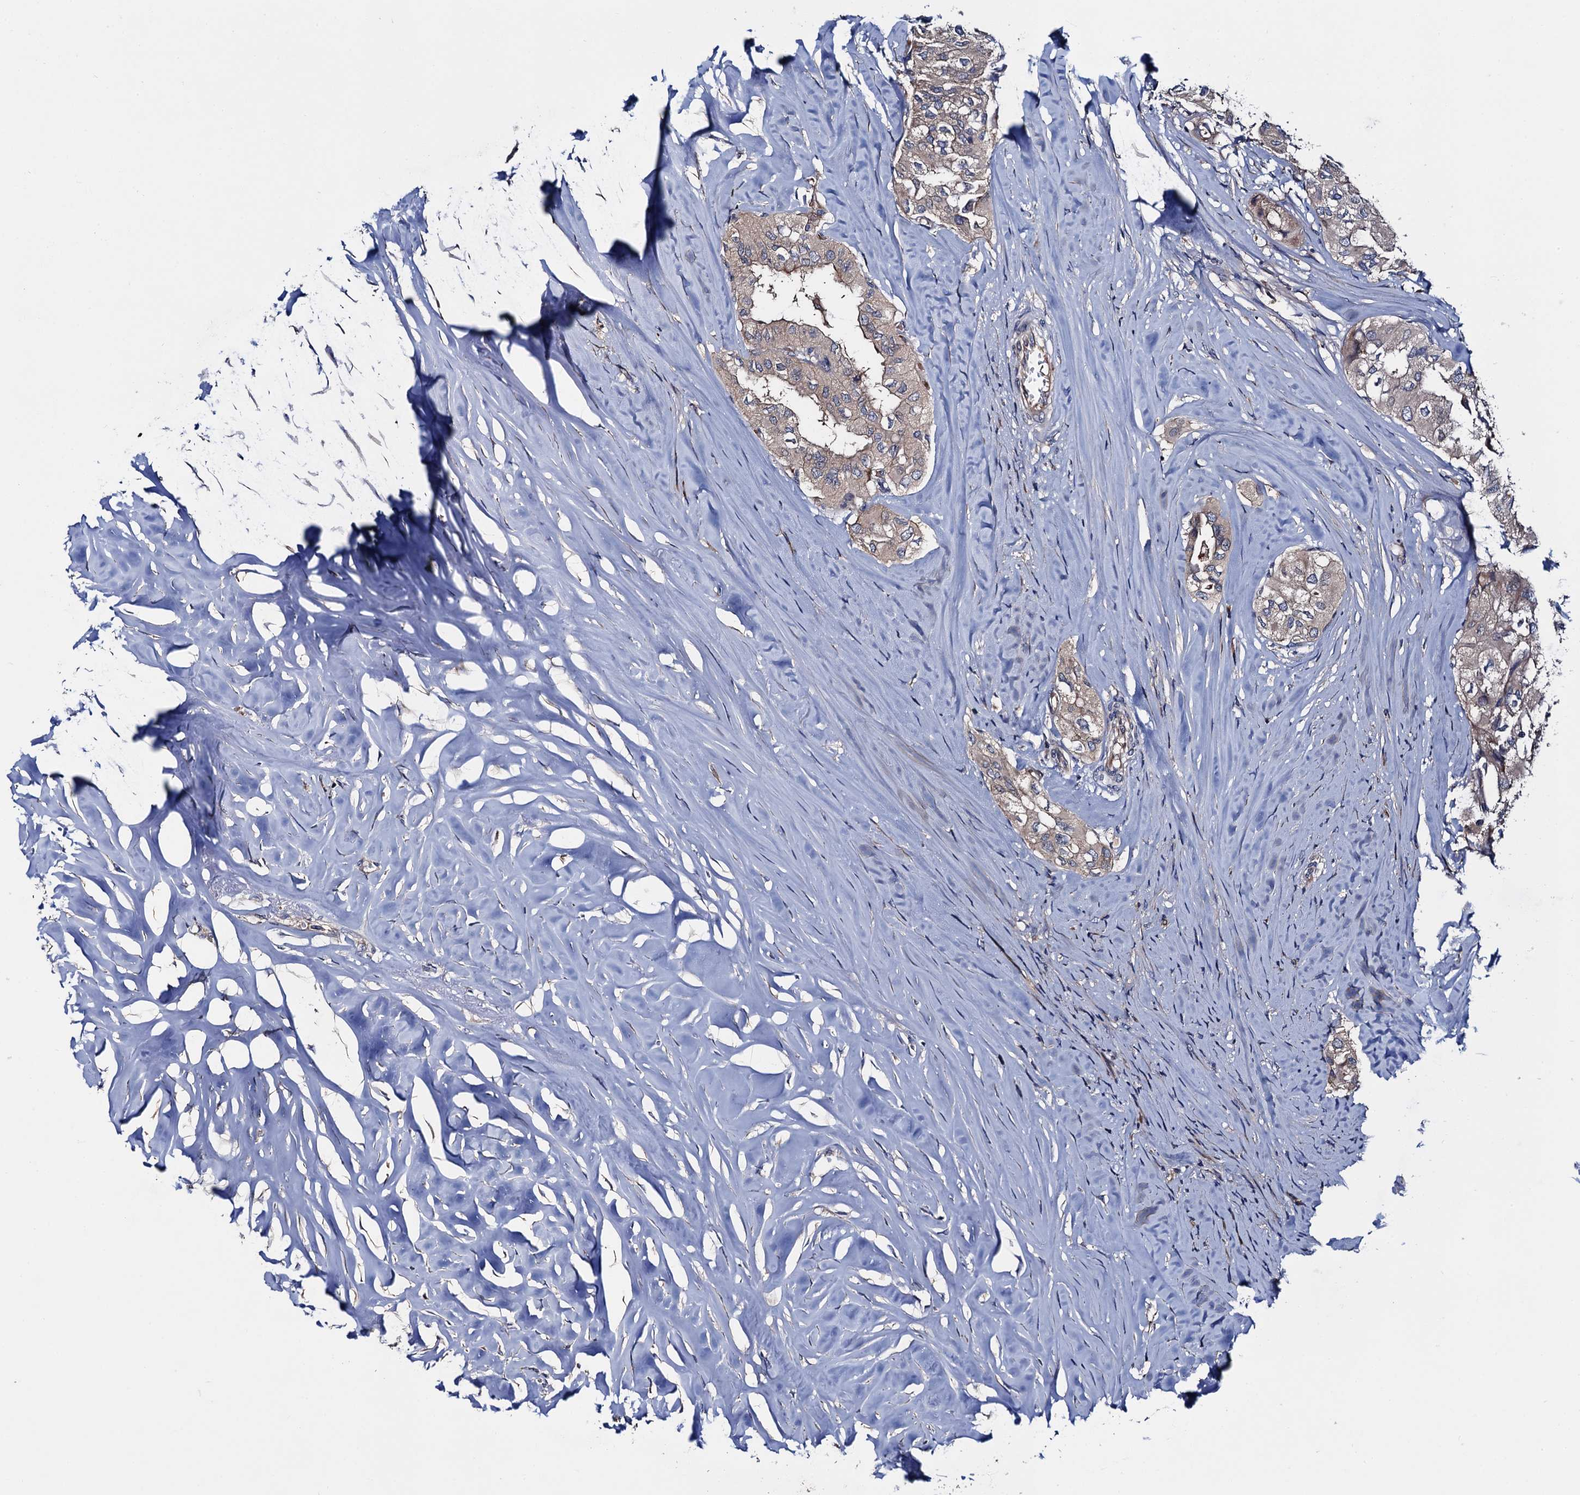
{"staining": {"intensity": "negative", "quantity": "none", "location": "none"}, "tissue": "thyroid cancer", "cell_type": "Tumor cells", "image_type": "cancer", "snomed": [{"axis": "morphology", "description": "Papillary adenocarcinoma, NOS"}, {"axis": "topography", "description": "Thyroid gland"}], "caption": "IHC of human thyroid cancer (papillary adenocarcinoma) displays no positivity in tumor cells.", "gene": "TRMT112", "patient": {"sex": "female", "age": 59}}